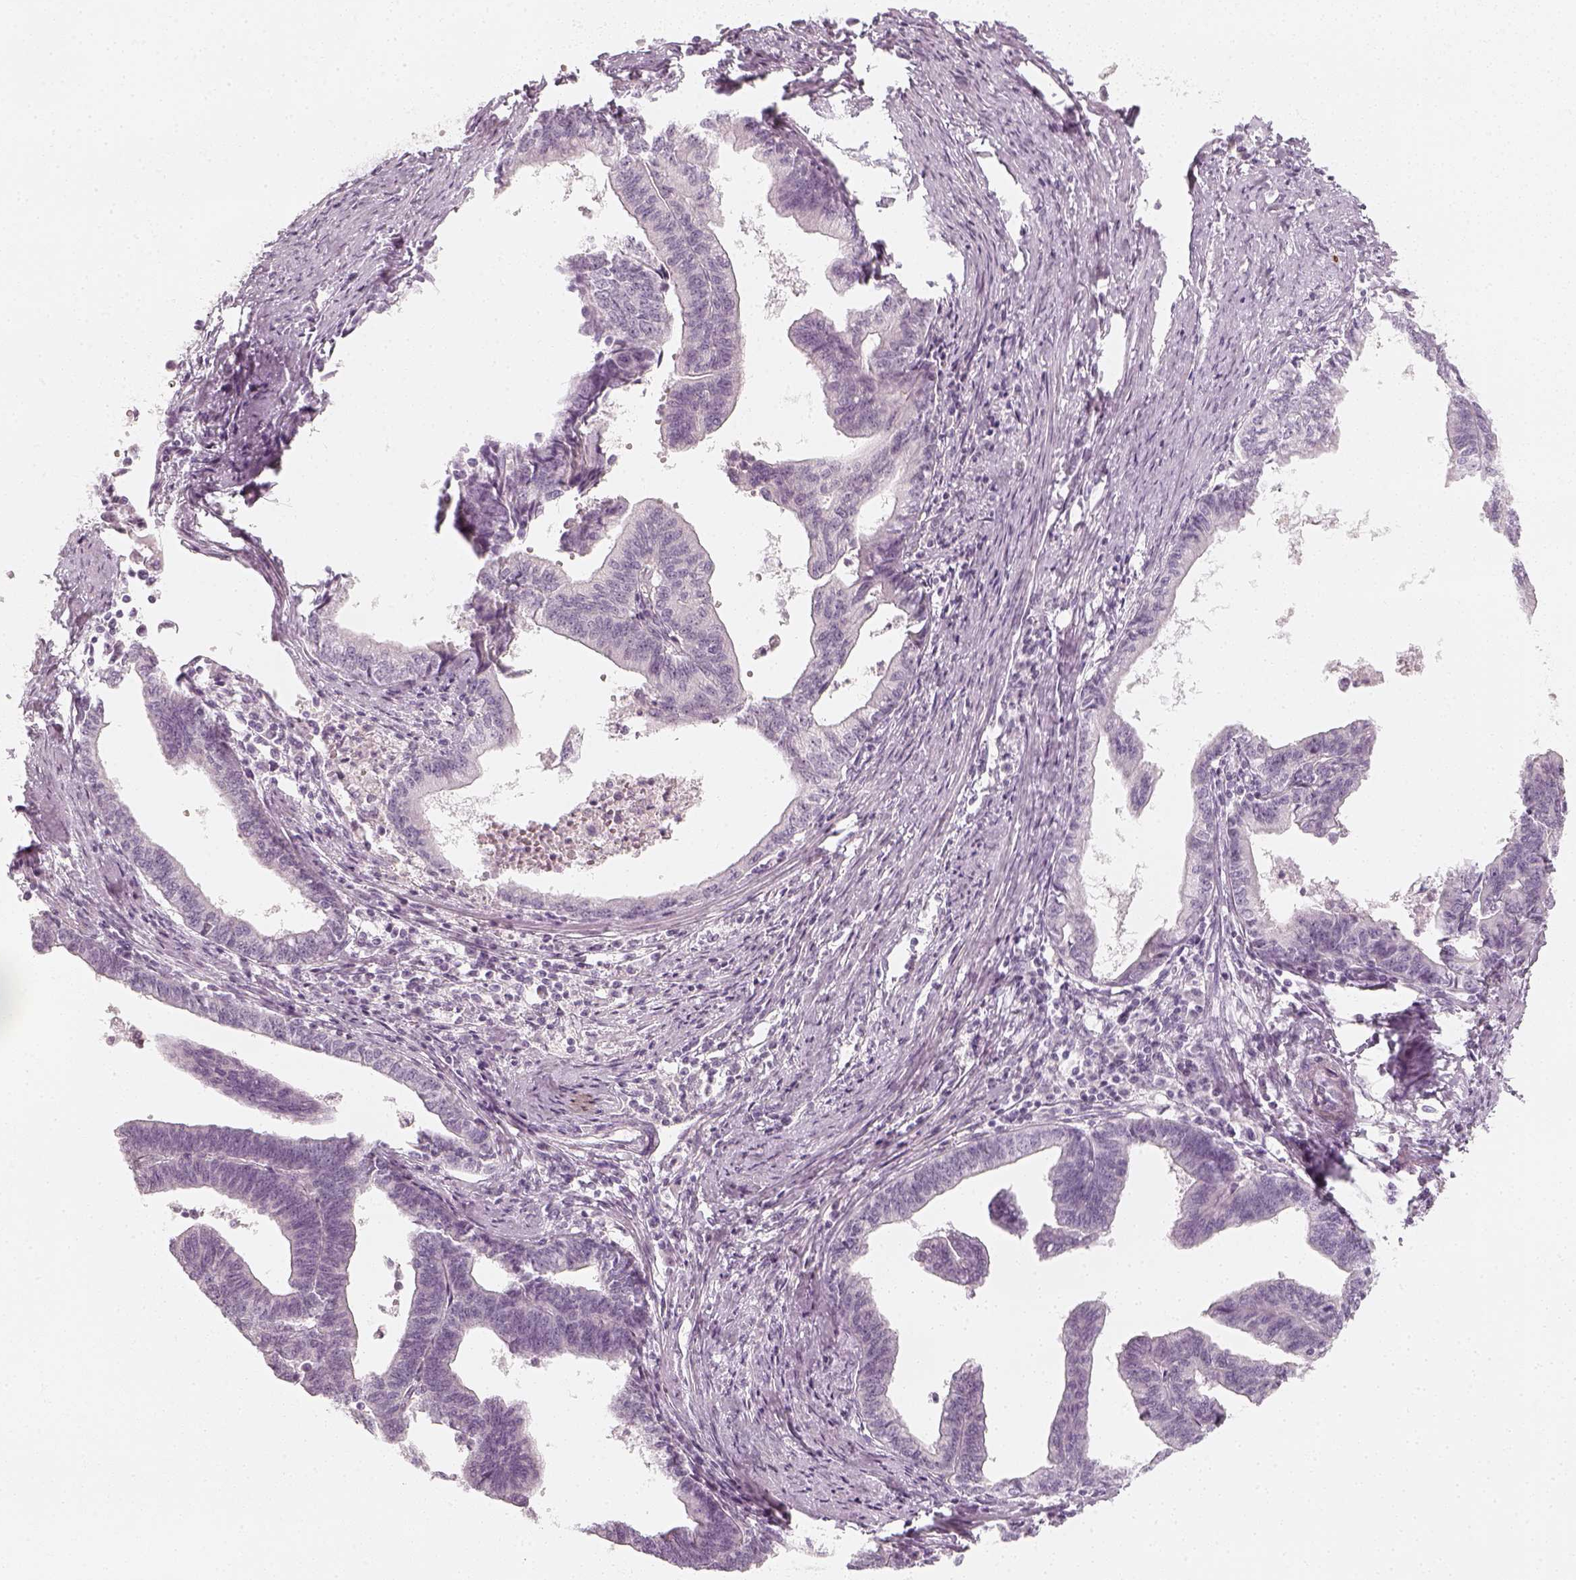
{"staining": {"intensity": "negative", "quantity": "none", "location": "none"}, "tissue": "endometrial cancer", "cell_type": "Tumor cells", "image_type": "cancer", "snomed": [{"axis": "morphology", "description": "Adenocarcinoma, NOS"}, {"axis": "topography", "description": "Endometrium"}], "caption": "The image displays no staining of tumor cells in endometrial cancer (adenocarcinoma).", "gene": "KRTAP2-1", "patient": {"sex": "female", "age": 65}}